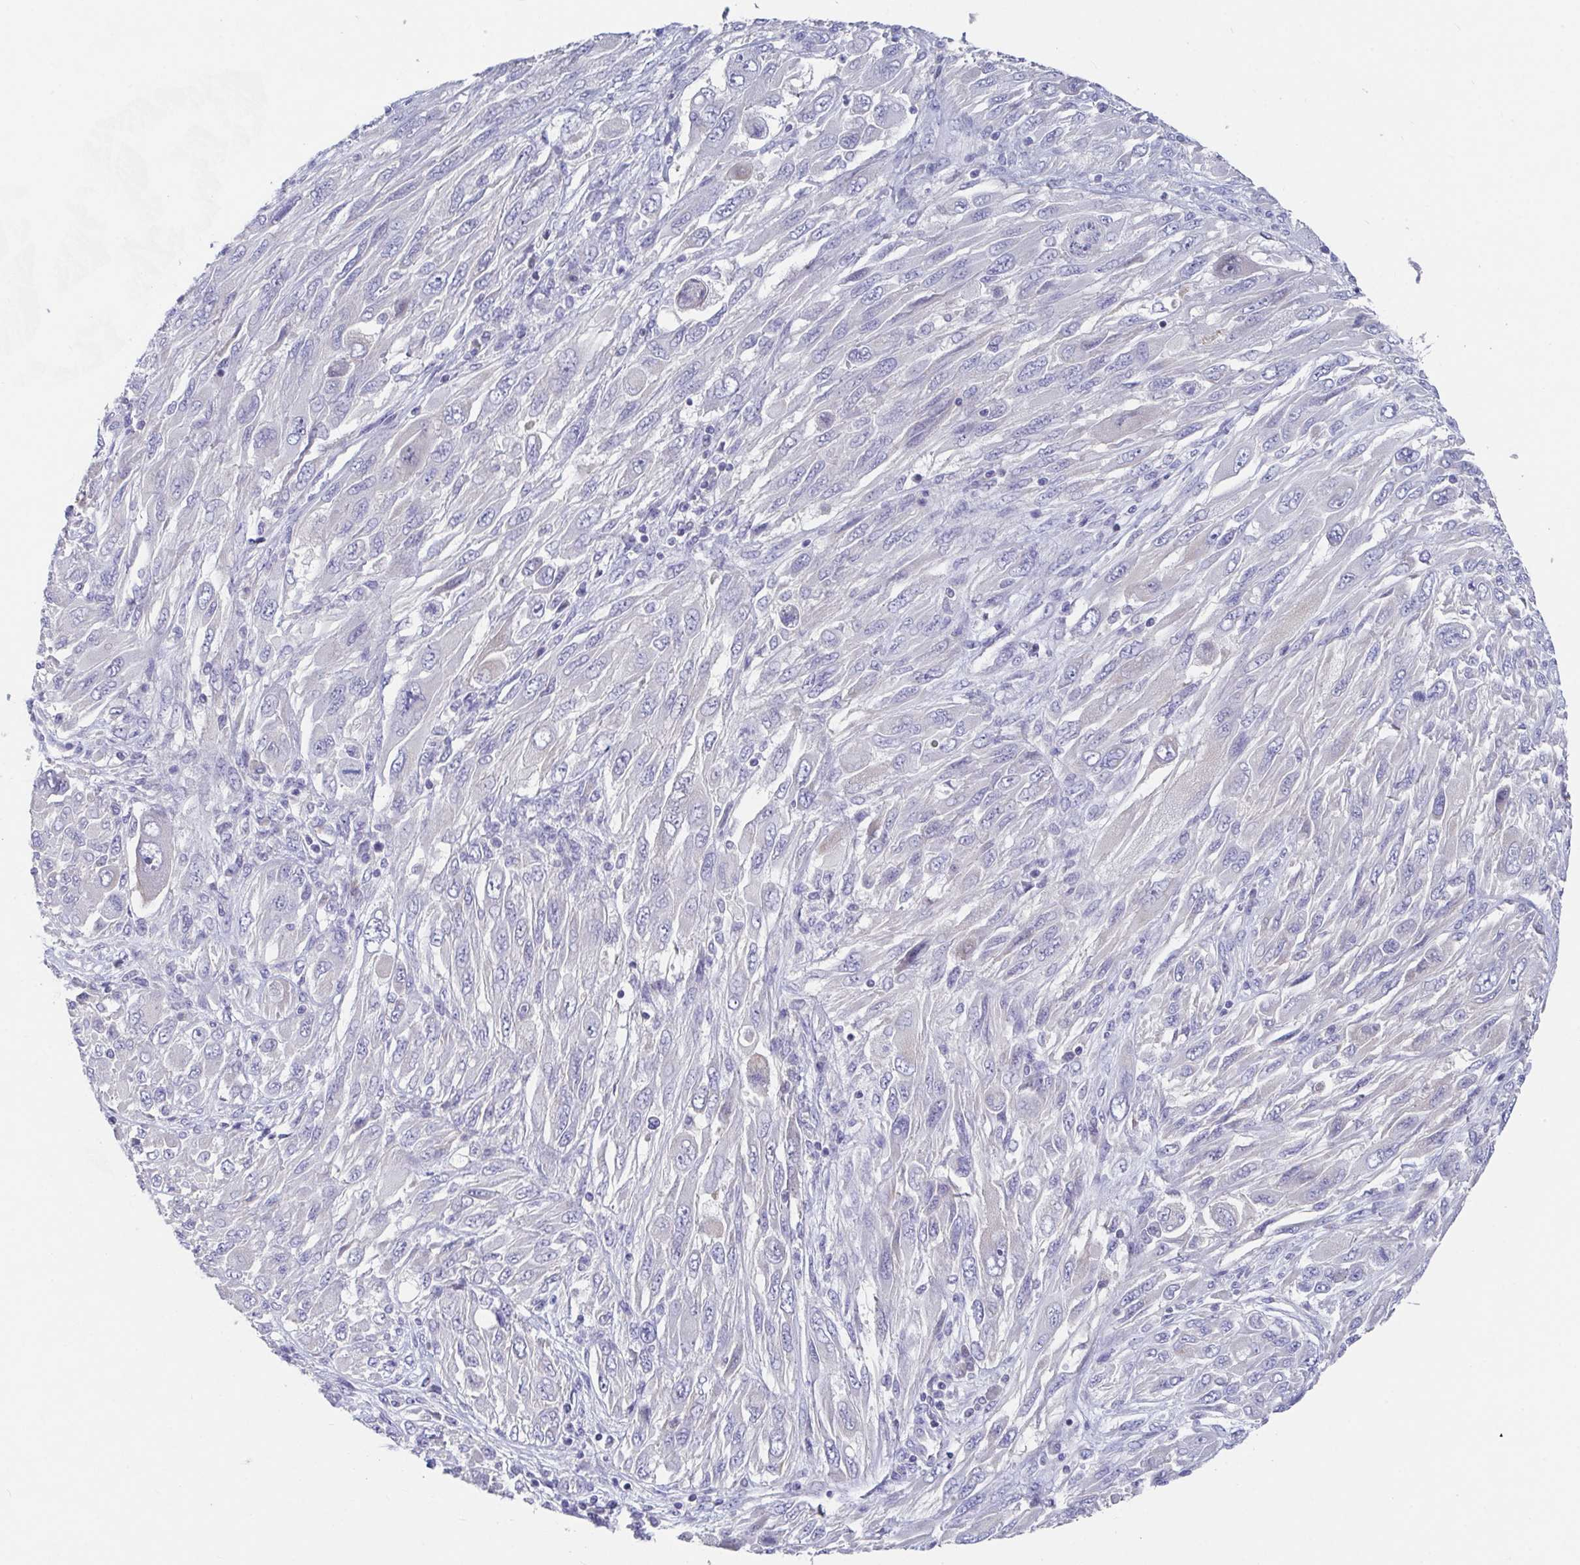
{"staining": {"intensity": "negative", "quantity": "none", "location": "none"}, "tissue": "melanoma", "cell_type": "Tumor cells", "image_type": "cancer", "snomed": [{"axis": "morphology", "description": "Malignant melanoma, NOS"}, {"axis": "topography", "description": "Skin"}], "caption": "There is no significant staining in tumor cells of malignant melanoma. (DAB (3,3'-diaminobenzidine) IHC with hematoxylin counter stain).", "gene": "ZNF561", "patient": {"sex": "female", "age": 91}}